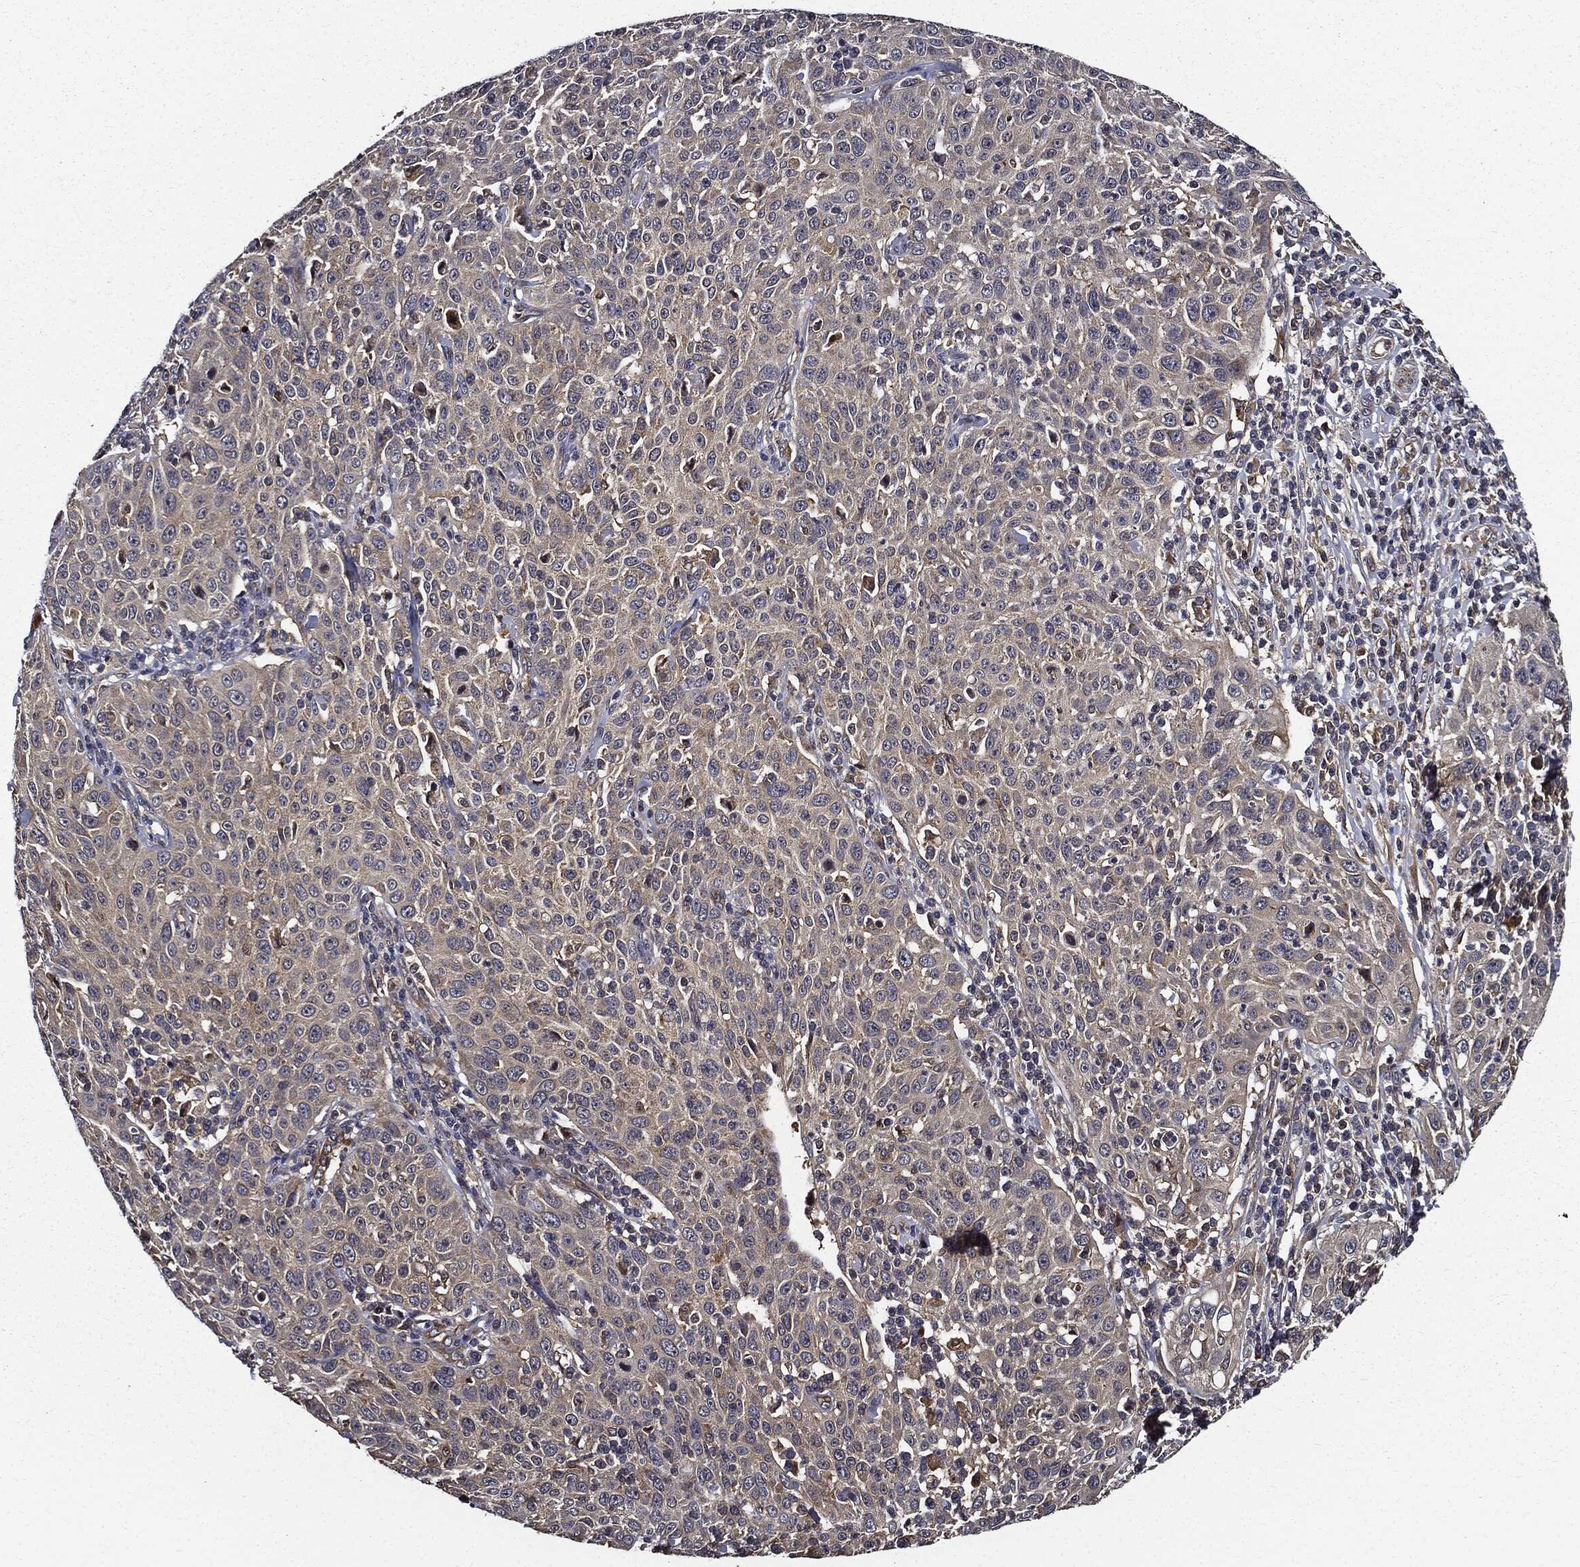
{"staining": {"intensity": "weak", "quantity": "<25%", "location": "cytoplasmic/membranous"}, "tissue": "cervical cancer", "cell_type": "Tumor cells", "image_type": "cancer", "snomed": [{"axis": "morphology", "description": "Squamous cell carcinoma, NOS"}, {"axis": "topography", "description": "Cervix"}], "caption": "Tumor cells are negative for brown protein staining in squamous cell carcinoma (cervical).", "gene": "HTT", "patient": {"sex": "female", "age": 26}}